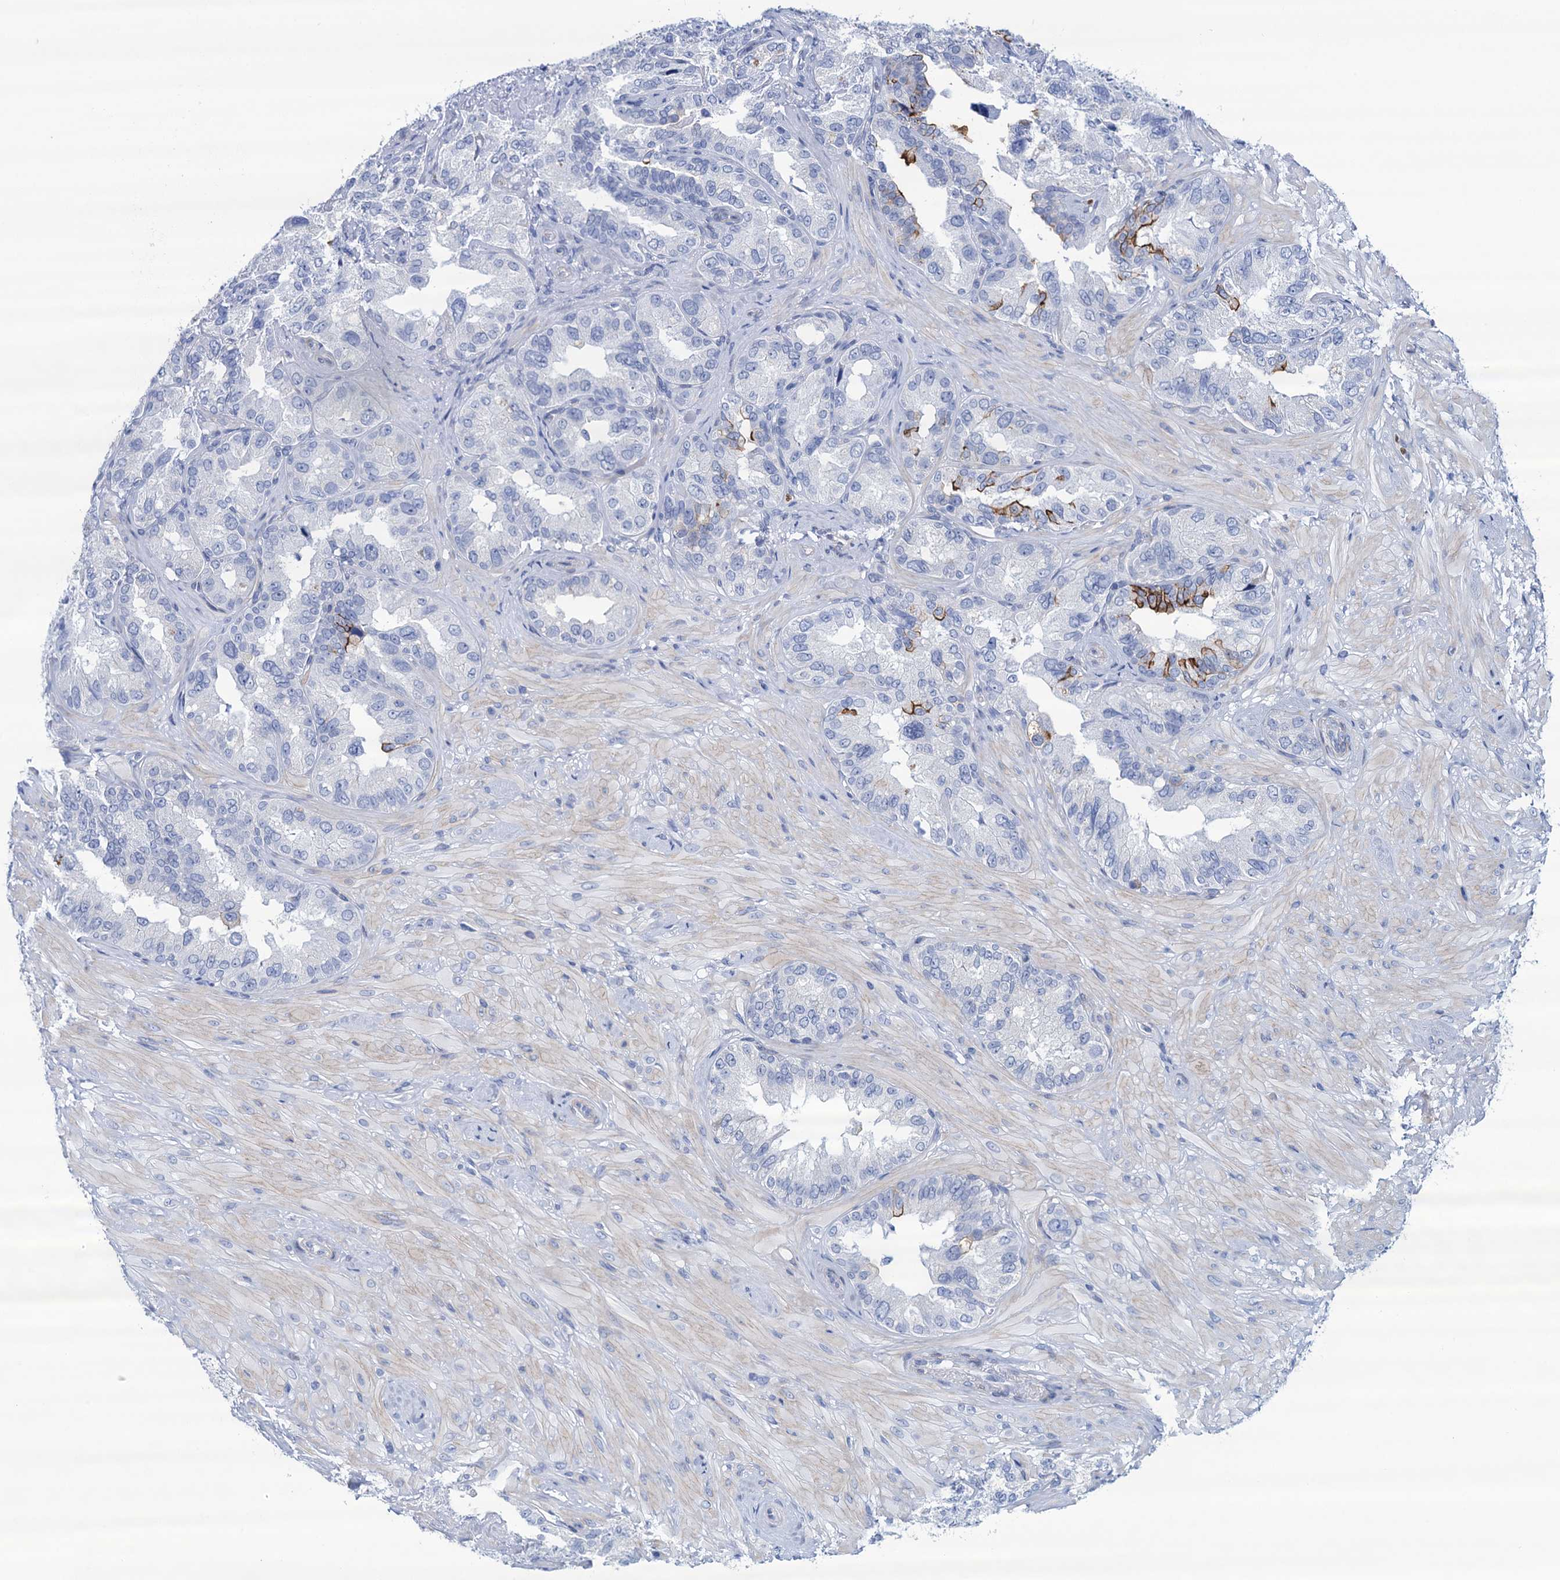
{"staining": {"intensity": "negative", "quantity": "none", "location": "none"}, "tissue": "seminal vesicle", "cell_type": "Glandular cells", "image_type": "normal", "snomed": [{"axis": "morphology", "description": "Normal tissue, NOS"}, {"axis": "topography", "description": "Seminal veicle"}, {"axis": "topography", "description": "Peripheral nerve tissue"}], "caption": "A high-resolution photomicrograph shows immunohistochemistry (IHC) staining of benign seminal vesicle, which shows no significant positivity in glandular cells.", "gene": "RHCG", "patient": {"sex": "male", "age": 67}}